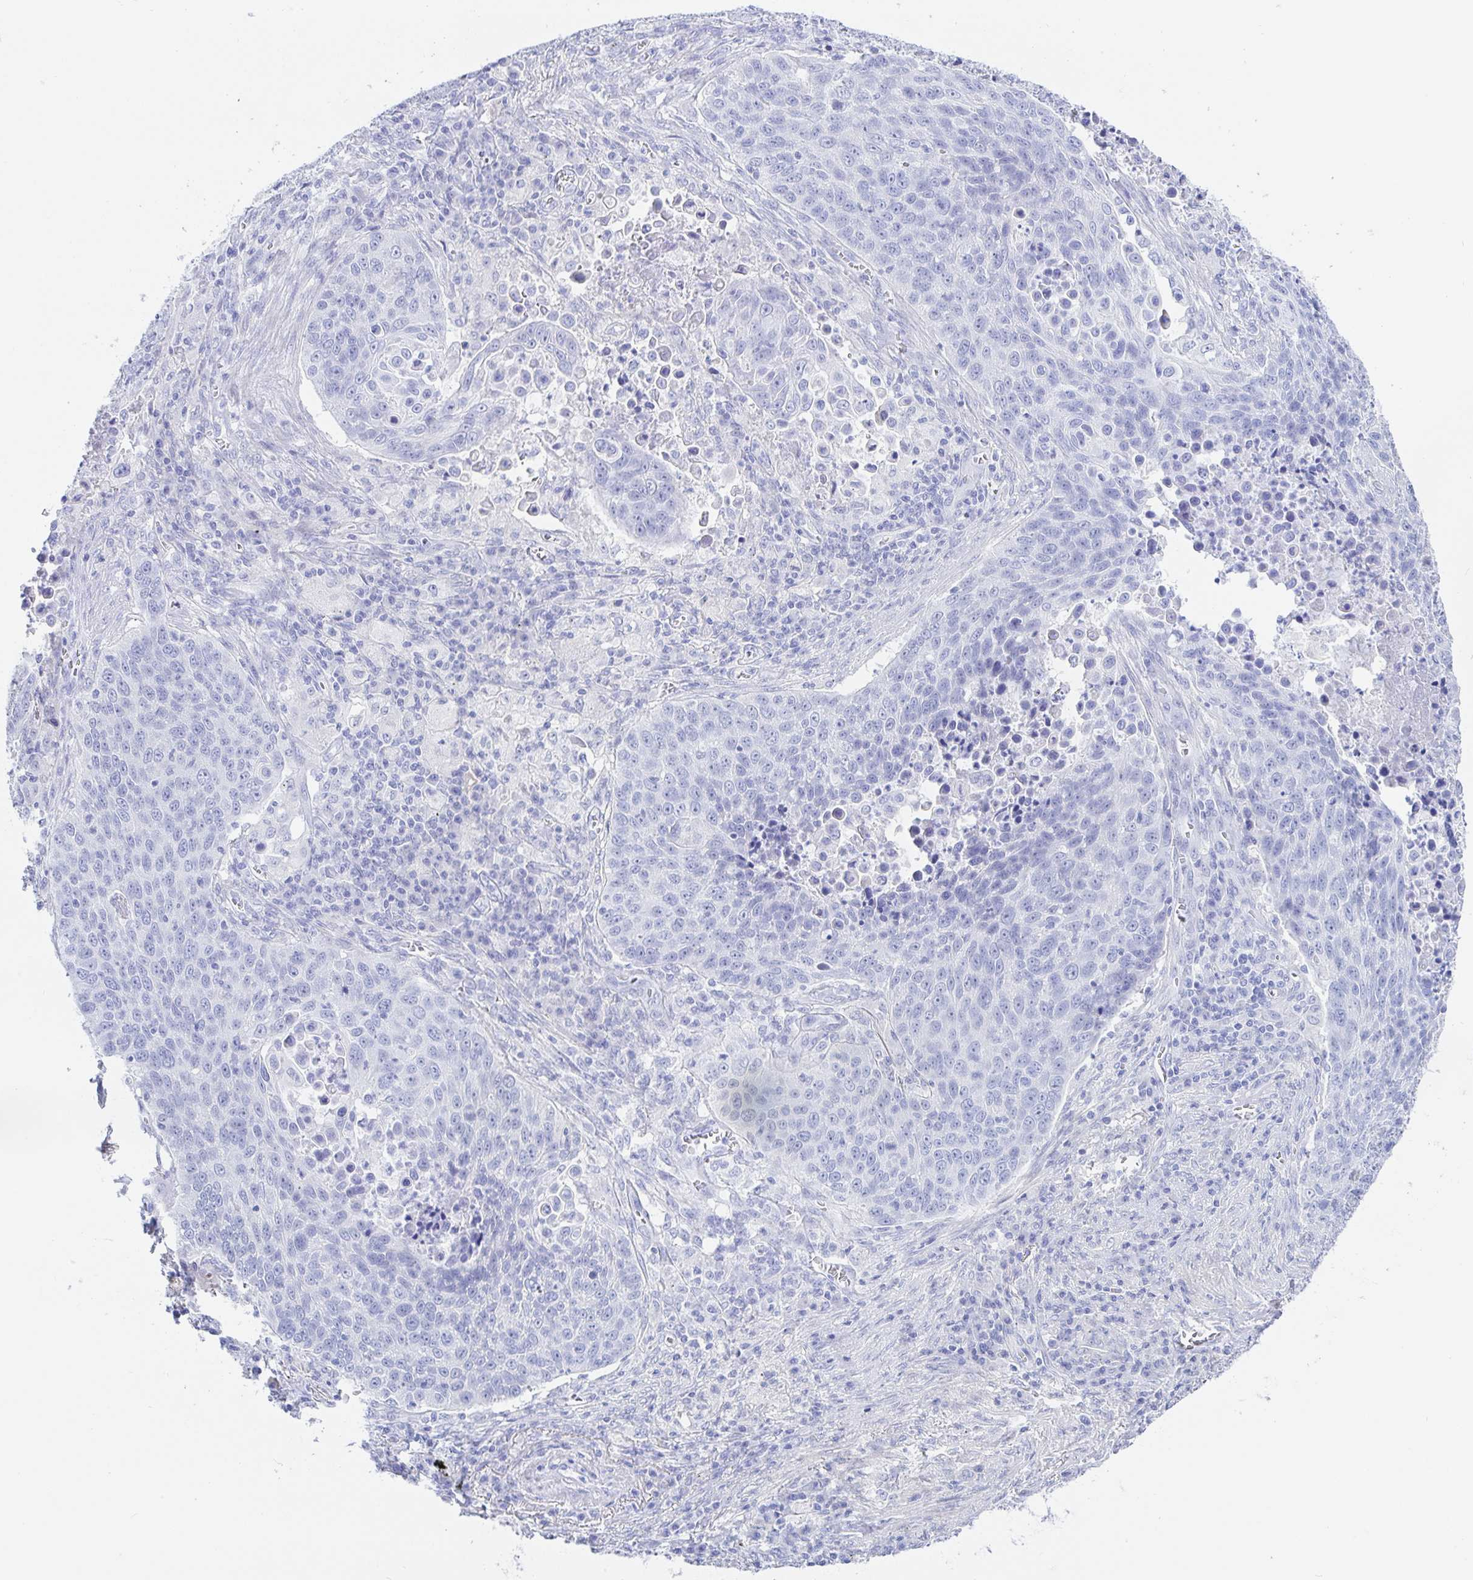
{"staining": {"intensity": "negative", "quantity": "none", "location": "none"}, "tissue": "lung cancer", "cell_type": "Tumor cells", "image_type": "cancer", "snomed": [{"axis": "morphology", "description": "Squamous cell carcinoma, NOS"}, {"axis": "topography", "description": "Lung"}], "caption": "Tumor cells show no significant positivity in squamous cell carcinoma (lung).", "gene": "KCNH6", "patient": {"sex": "male", "age": 78}}